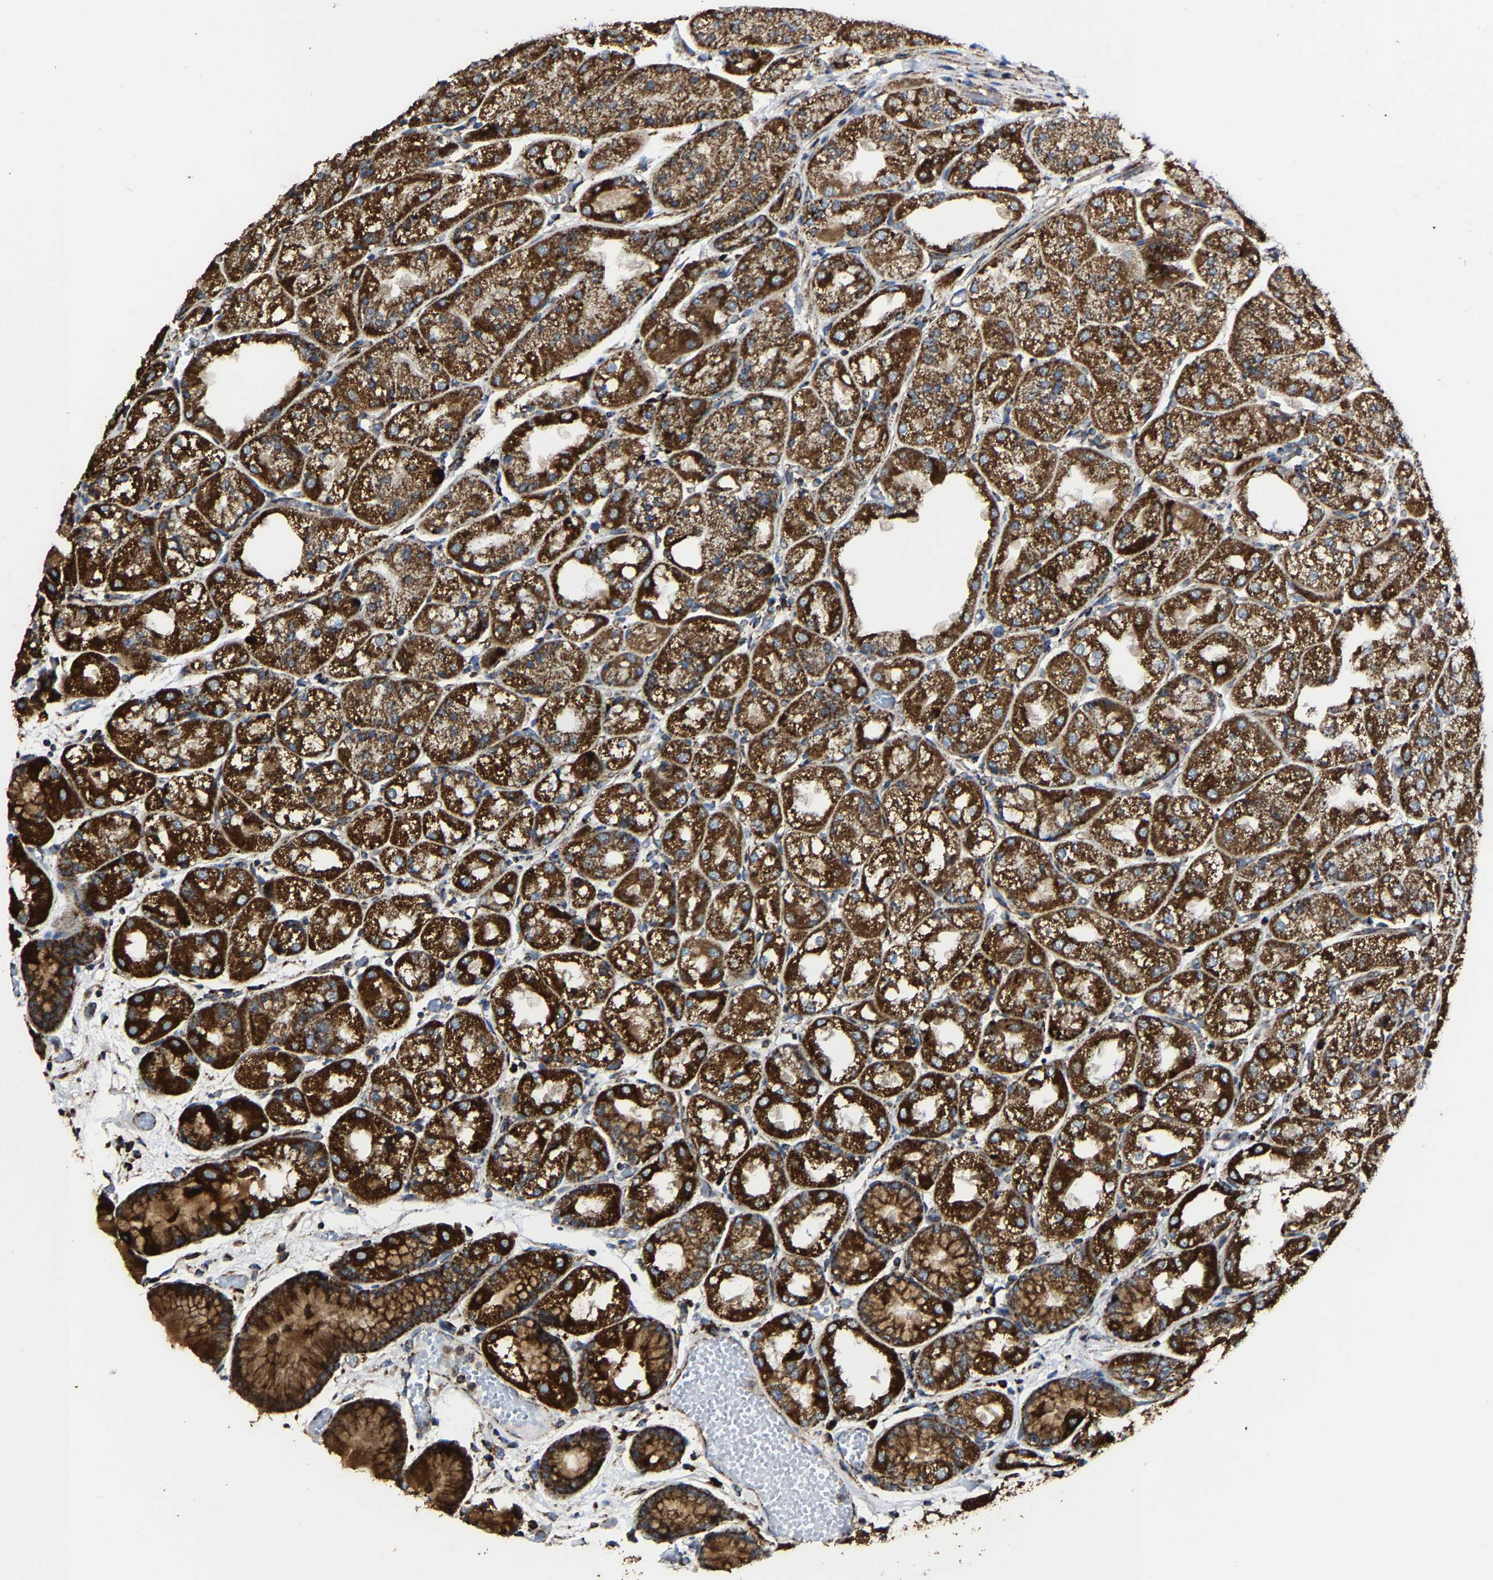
{"staining": {"intensity": "strong", "quantity": ">75%", "location": "cytoplasmic/membranous"}, "tissue": "stomach", "cell_type": "Glandular cells", "image_type": "normal", "snomed": [{"axis": "morphology", "description": "Normal tissue, NOS"}, {"axis": "topography", "description": "Stomach, upper"}], "caption": "High-magnification brightfield microscopy of normal stomach stained with DAB (brown) and counterstained with hematoxylin (blue). glandular cells exhibit strong cytoplasmic/membranous expression is seen in approximately>75% of cells. Immunohistochemistry stains the protein in brown and the nuclei are stained blue.", "gene": "NDUFV3", "patient": {"sex": "male", "age": 72}}